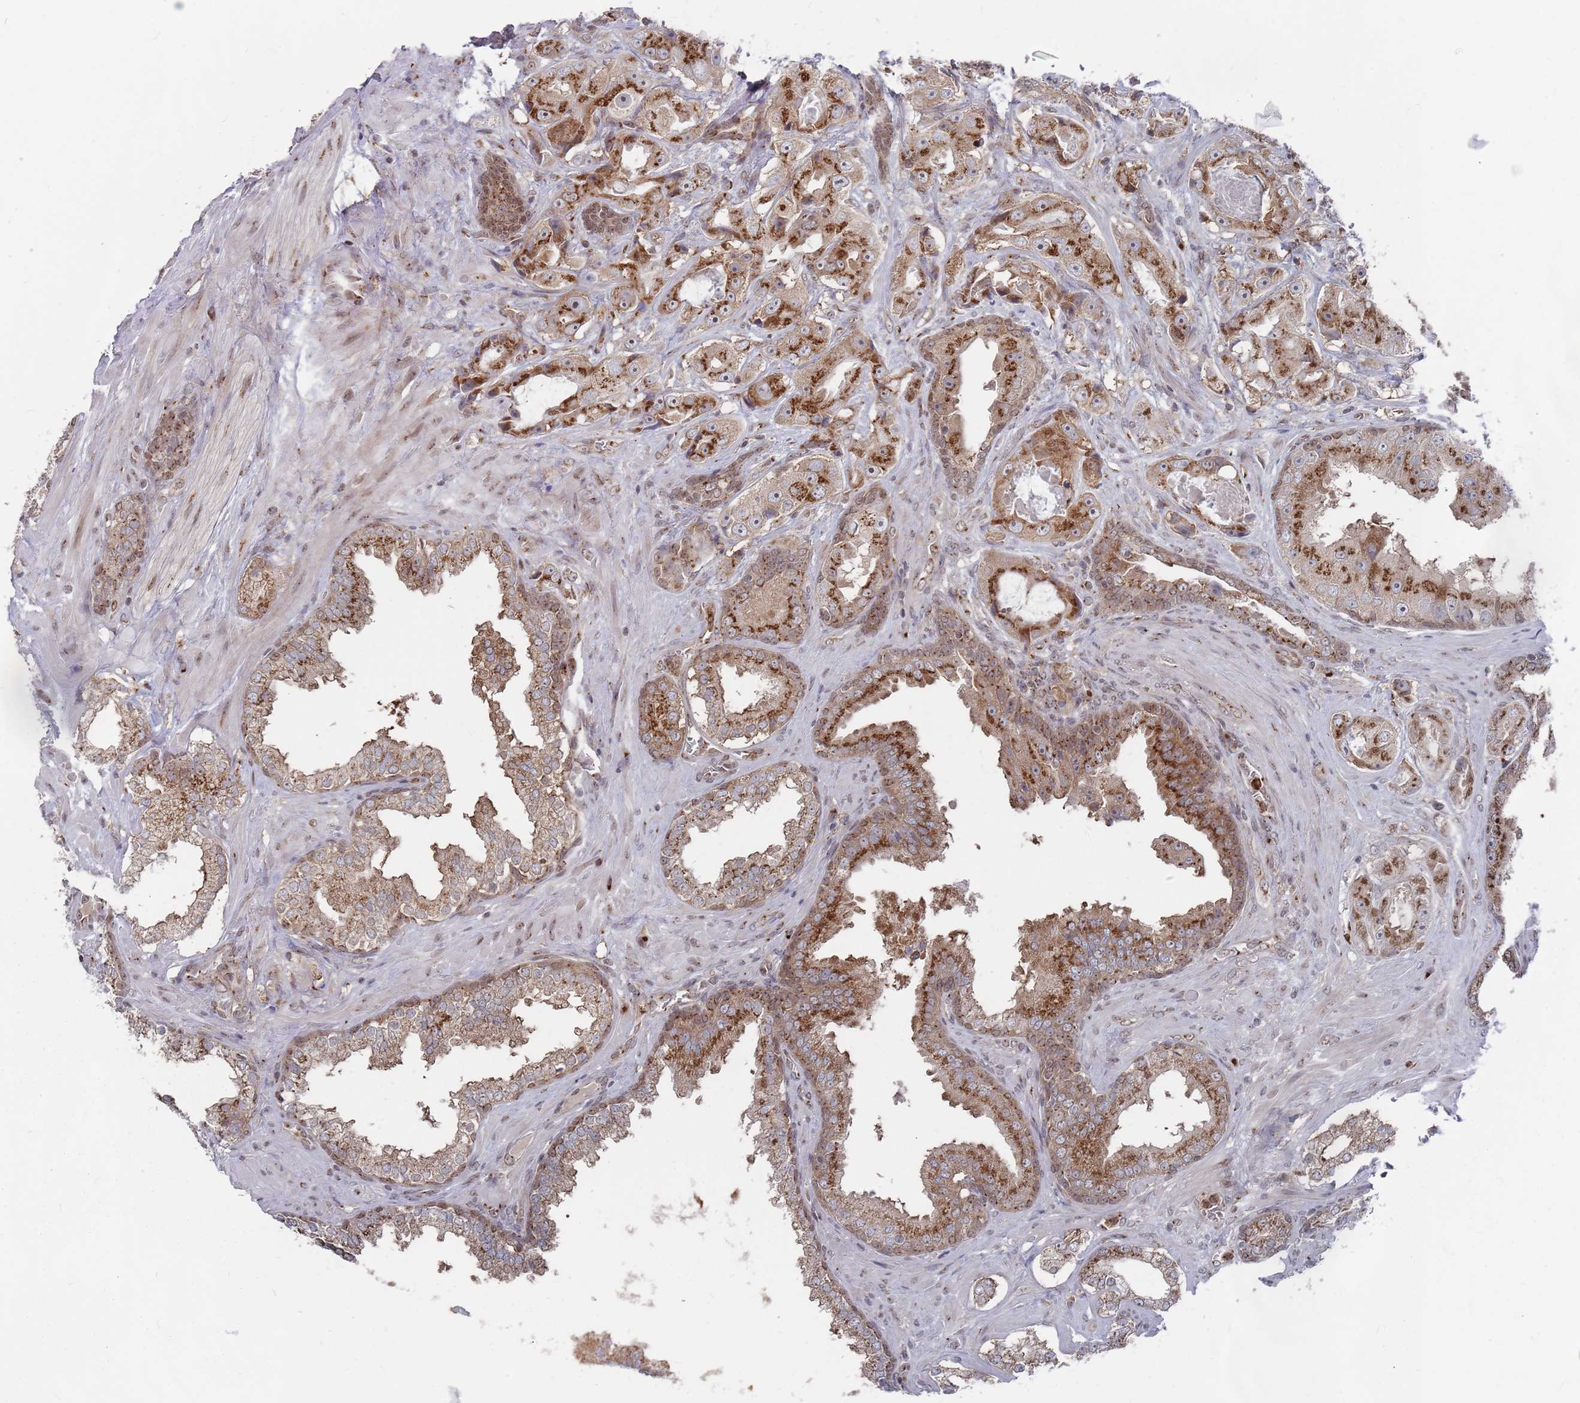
{"staining": {"intensity": "strong", "quantity": ">75%", "location": "cytoplasmic/membranous"}, "tissue": "prostate cancer", "cell_type": "Tumor cells", "image_type": "cancer", "snomed": [{"axis": "morphology", "description": "Adenocarcinoma, High grade"}, {"axis": "topography", "description": "Prostate"}], "caption": "This is an image of IHC staining of prostate cancer, which shows strong staining in the cytoplasmic/membranous of tumor cells.", "gene": "FMO4", "patient": {"sex": "male", "age": 73}}